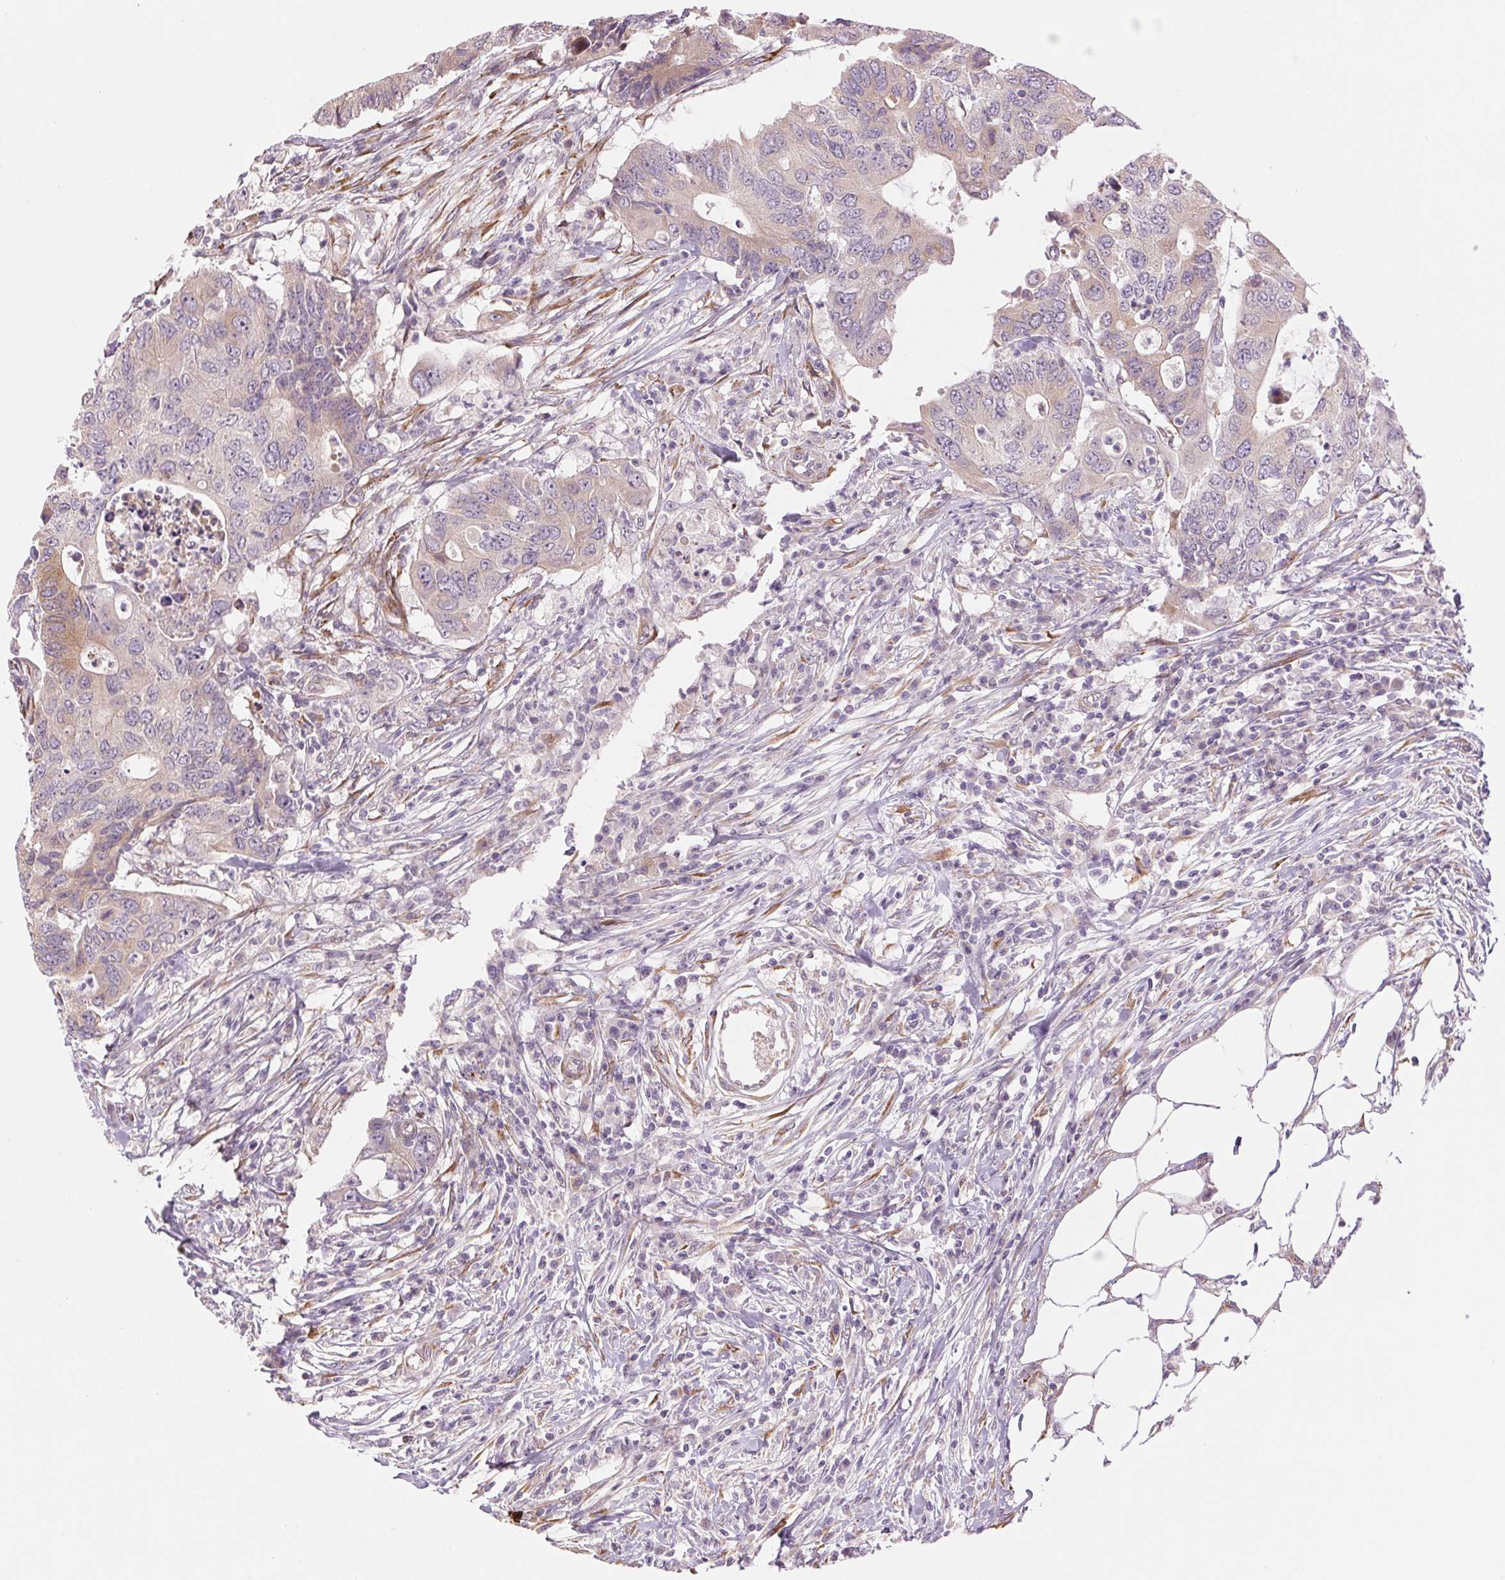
{"staining": {"intensity": "weak", "quantity": "<25%", "location": "cytoplasmic/membranous"}, "tissue": "colorectal cancer", "cell_type": "Tumor cells", "image_type": "cancer", "snomed": [{"axis": "morphology", "description": "Adenocarcinoma, NOS"}, {"axis": "topography", "description": "Colon"}], "caption": "This is an immunohistochemistry micrograph of colorectal cancer. There is no positivity in tumor cells.", "gene": "METTL17", "patient": {"sex": "male", "age": 71}}